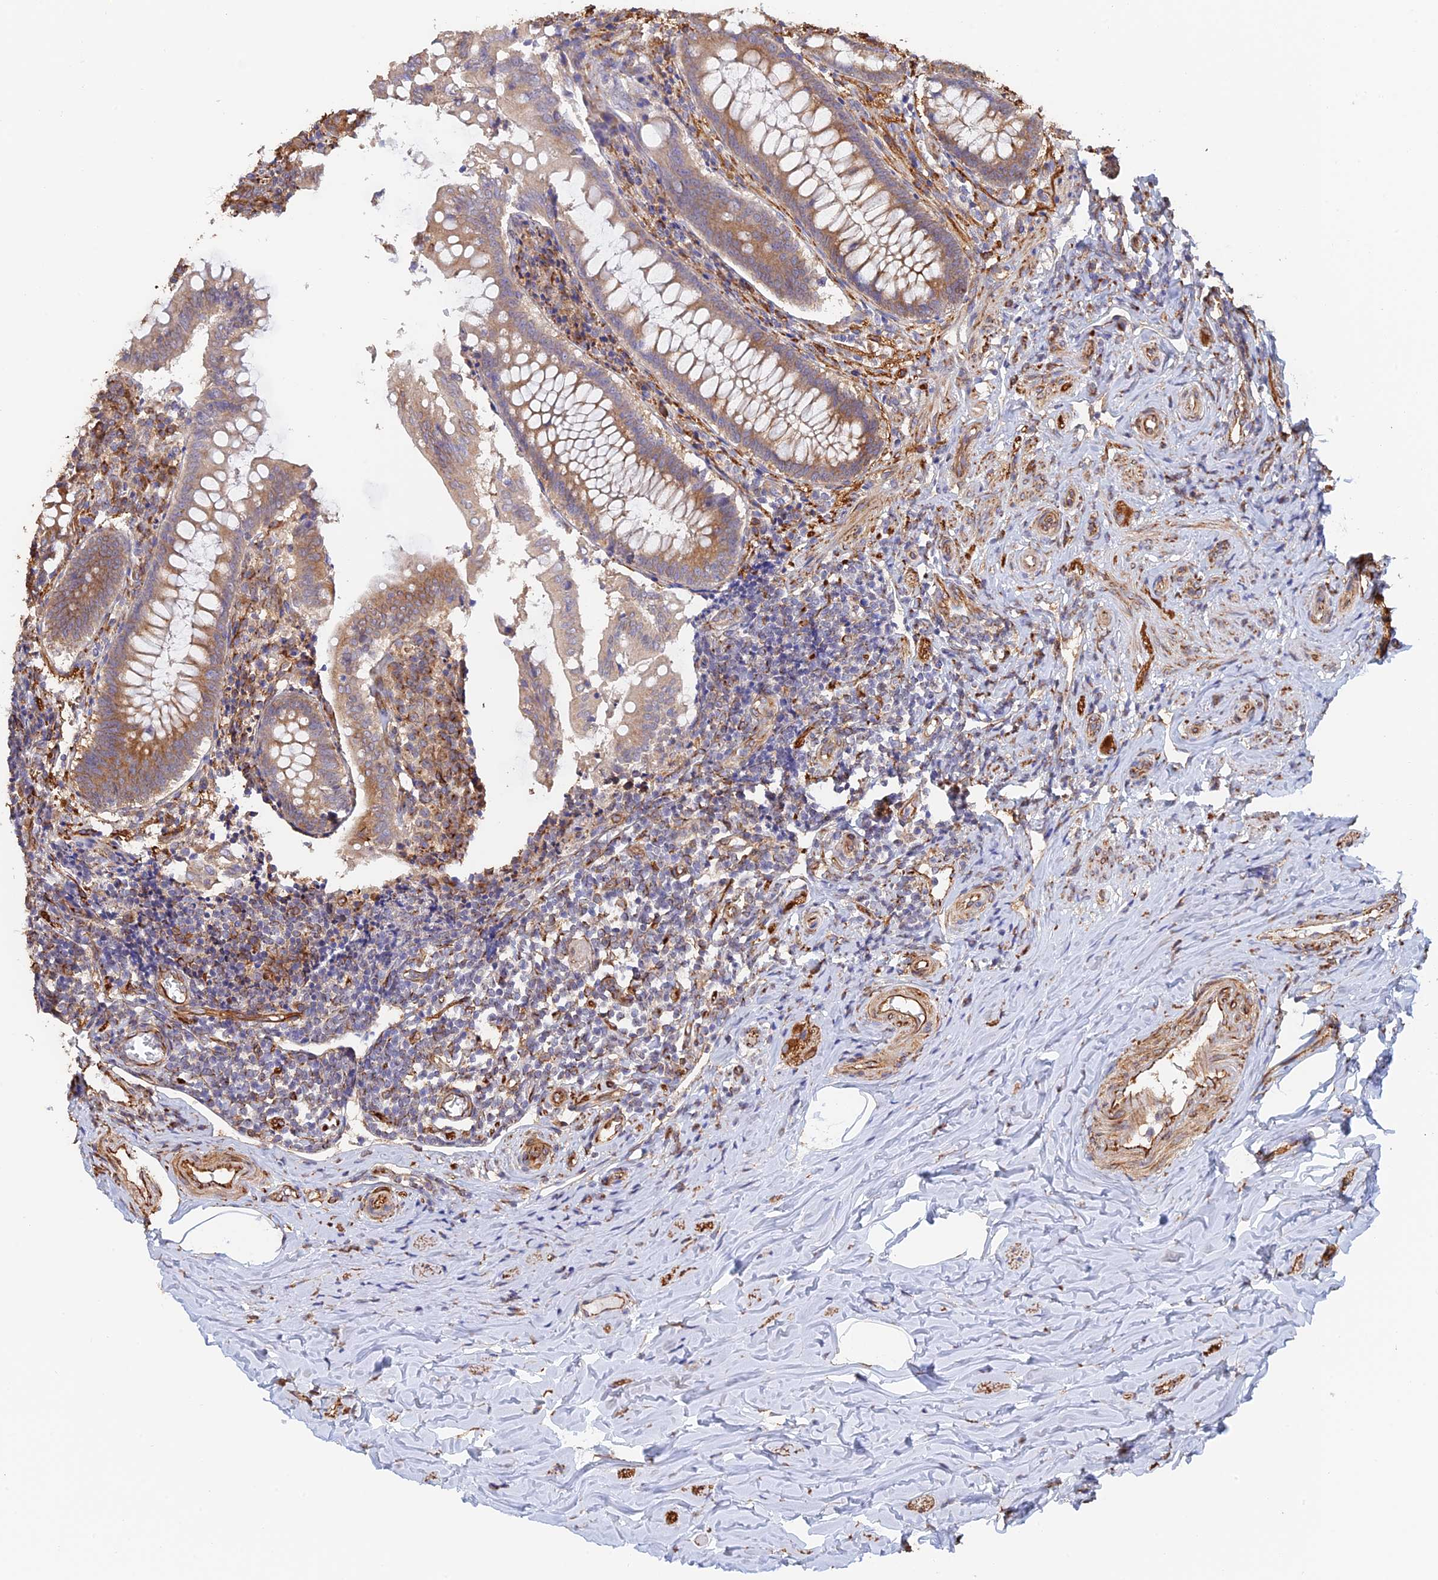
{"staining": {"intensity": "moderate", "quantity": ">75%", "location": "cytoplasmic/membranous"}, "tissue": "appendix", "cell_type": "Glandular cells", "image_type": "normal", "snomed": [{"axis": "morphology", "description": "Normal tissue, NOS"}, {"axis": "topography", "description": "Appendix"}], "caption": "Immunohistochemical staining of normal appendix exhibits medium levels of moderate cytoplasmic/membranous expression in approximately >75% of glandular cells. The protein of interest is shown in brown color, while the nuclei are stained blue.", "gene": "WBP11", "patient": {"sex": "female", "age": 33}}